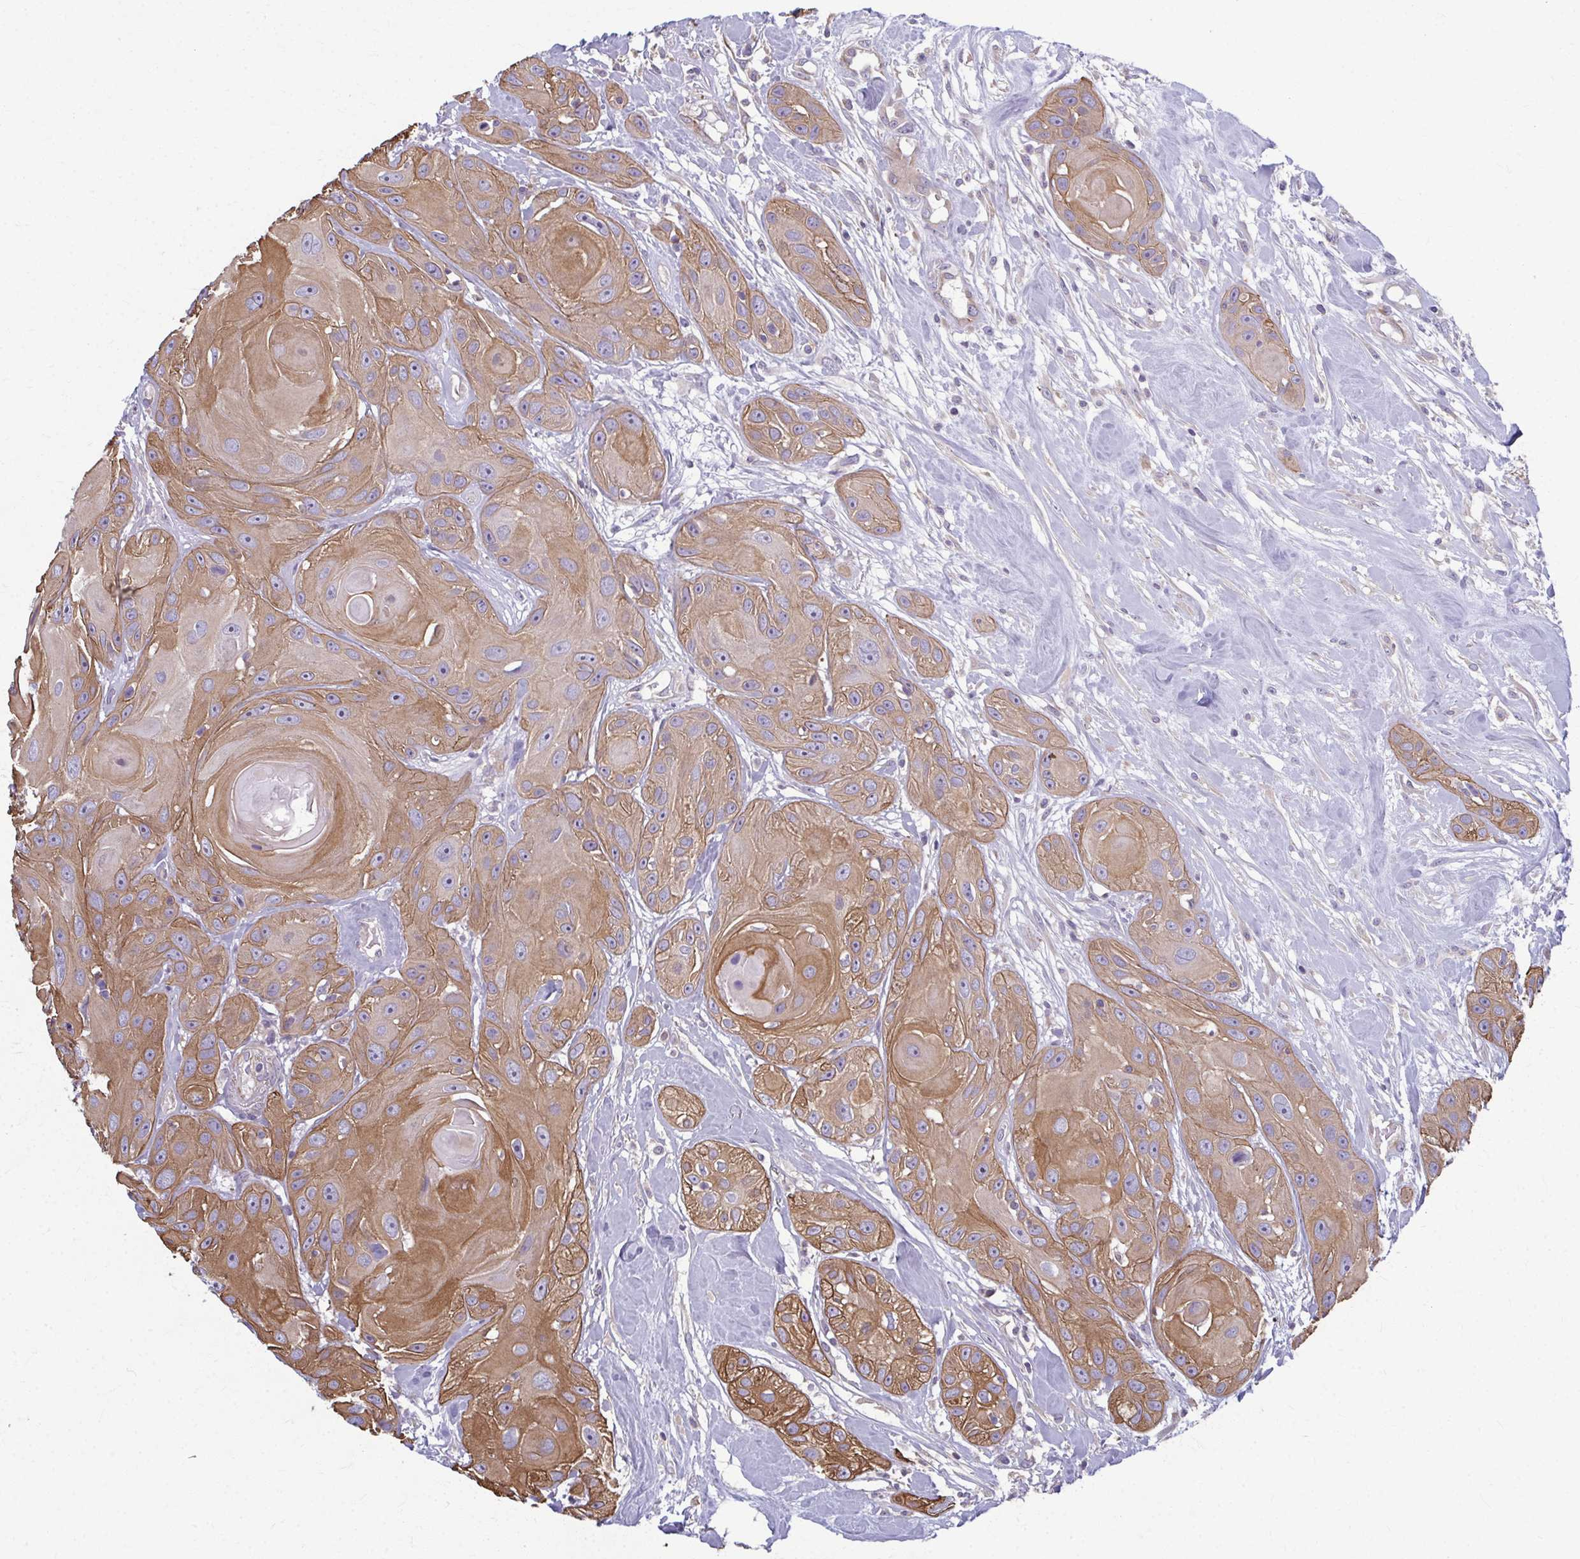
{"staining": {"intensity": "moderate", "quantity": ">75%", "location": "cytoplasmic/membranous"}, "tissue": "head and neck cancer", "cell_type": "Tumor cells", "image_type": "cancer", "snomed": [{"axis": "morphology", "description": "Squamous cell carcinoma, NOS"}, {"axis": "topography", "description": "Oral tissue"}, {"axis": "topography", "description": "Head-Neck"}], "caption": "Brown immunohistochemical staining in head and neck squamous cell carcinoma reveals moderate cytoplasmic/membranous expression in about >75% of tumor cells. The protein of interest is shown in brown color, while the nuclei are stained blue.", "gene": "EID2B", "patient": {"sex": "male", "age": 77}}